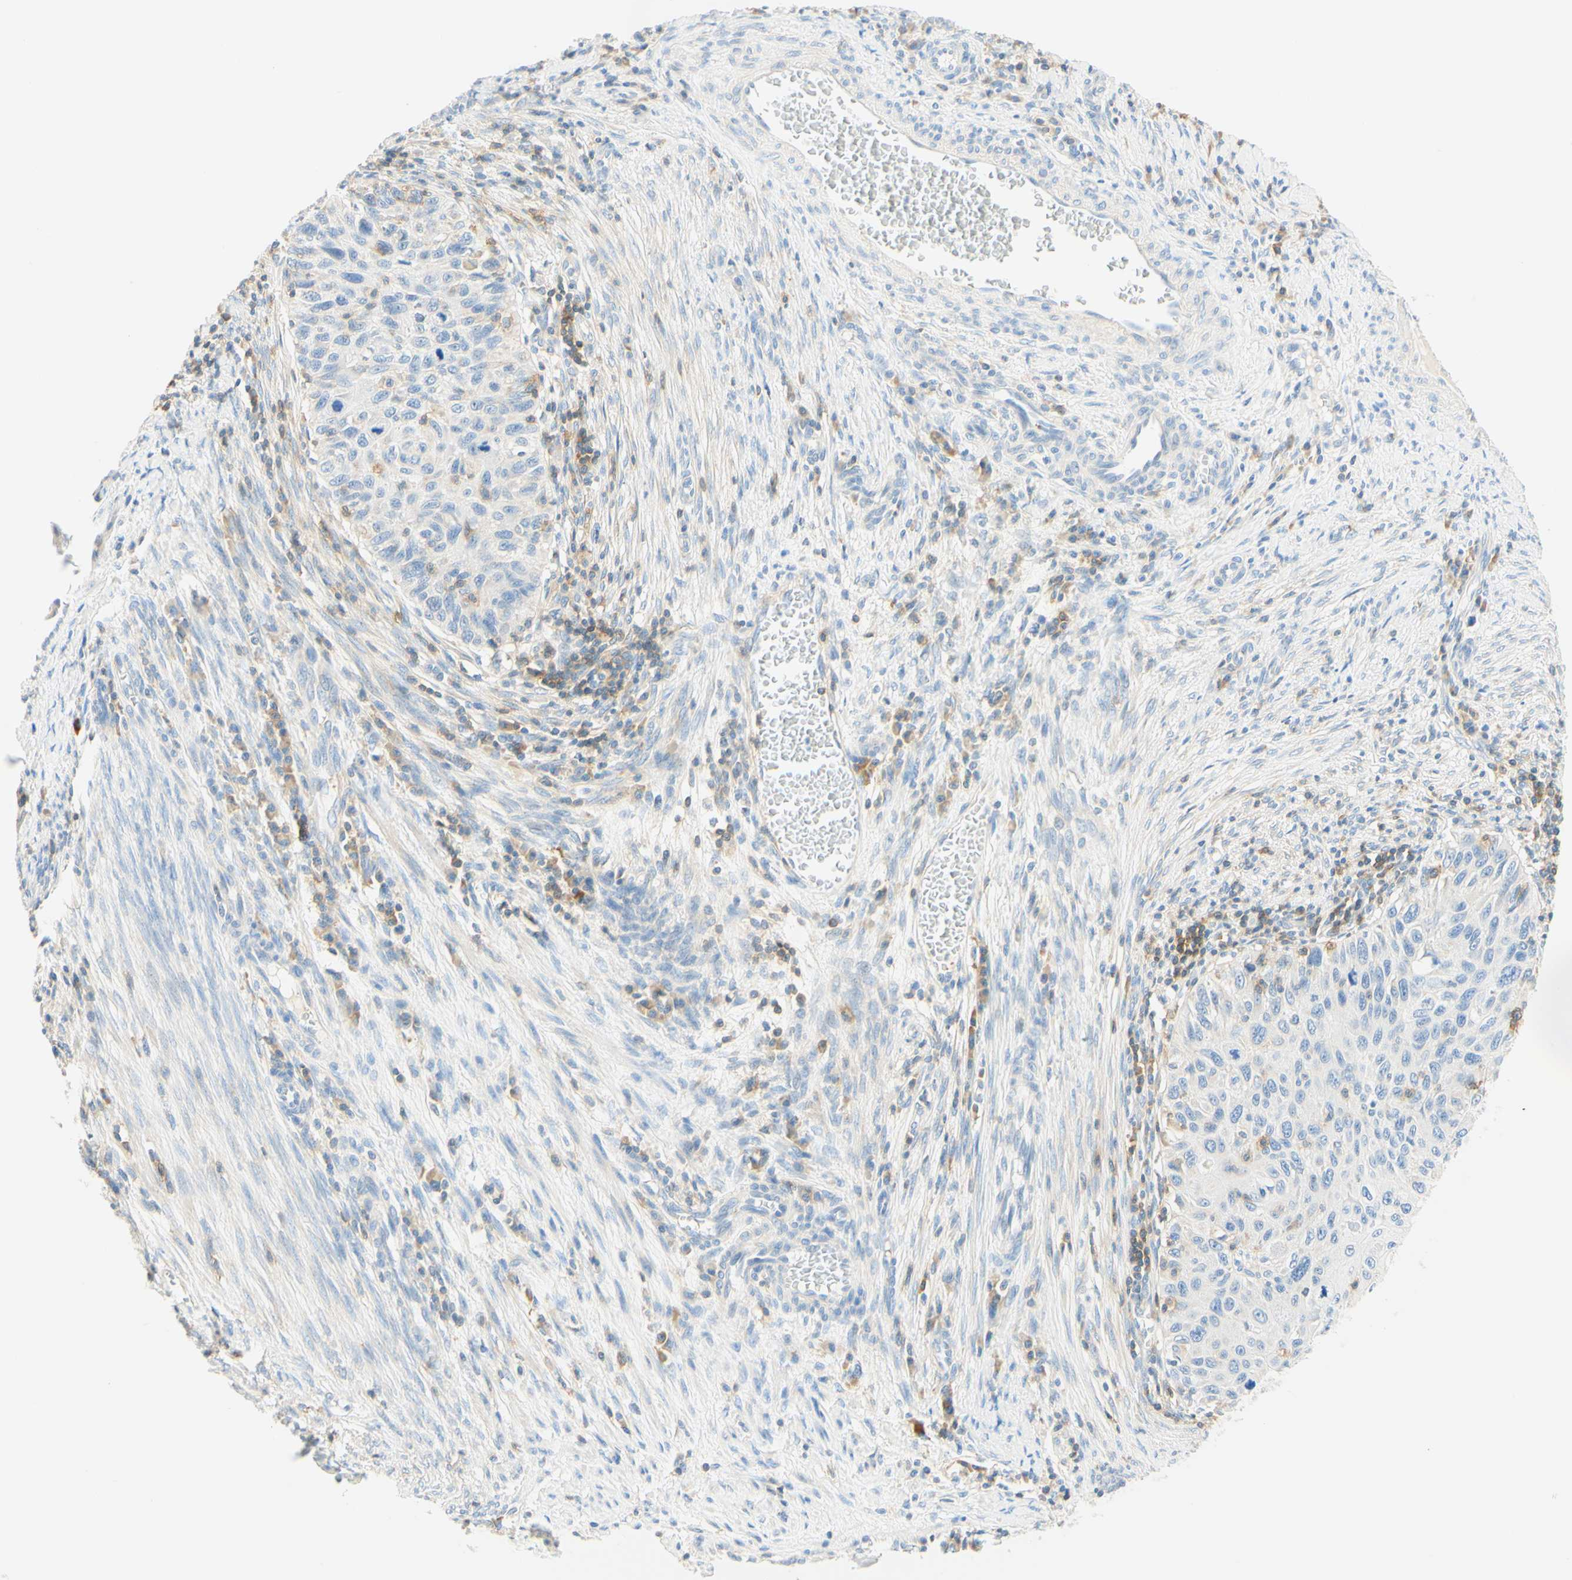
{"staining": {"intensity": "negative", "quantity": "none", "location": "none"}, "tissue": "cervical cancer", "cell_type": "Tumor cells", "image_type": "cancer", "snomed": [{"axis": "morphology", "description": "Squamous cell carcinoma, NOS"}, {"axis": "topography", "description": "Cervix"}], "caption": "DAB (3,3'-diaminobenzidine) immunohistochemical staining of human squamous cell carcinoma (cervical) displays no significant positivity in tumor cells.", "gene": "LAT", "patient": {"sex": "female", "age": 70}}